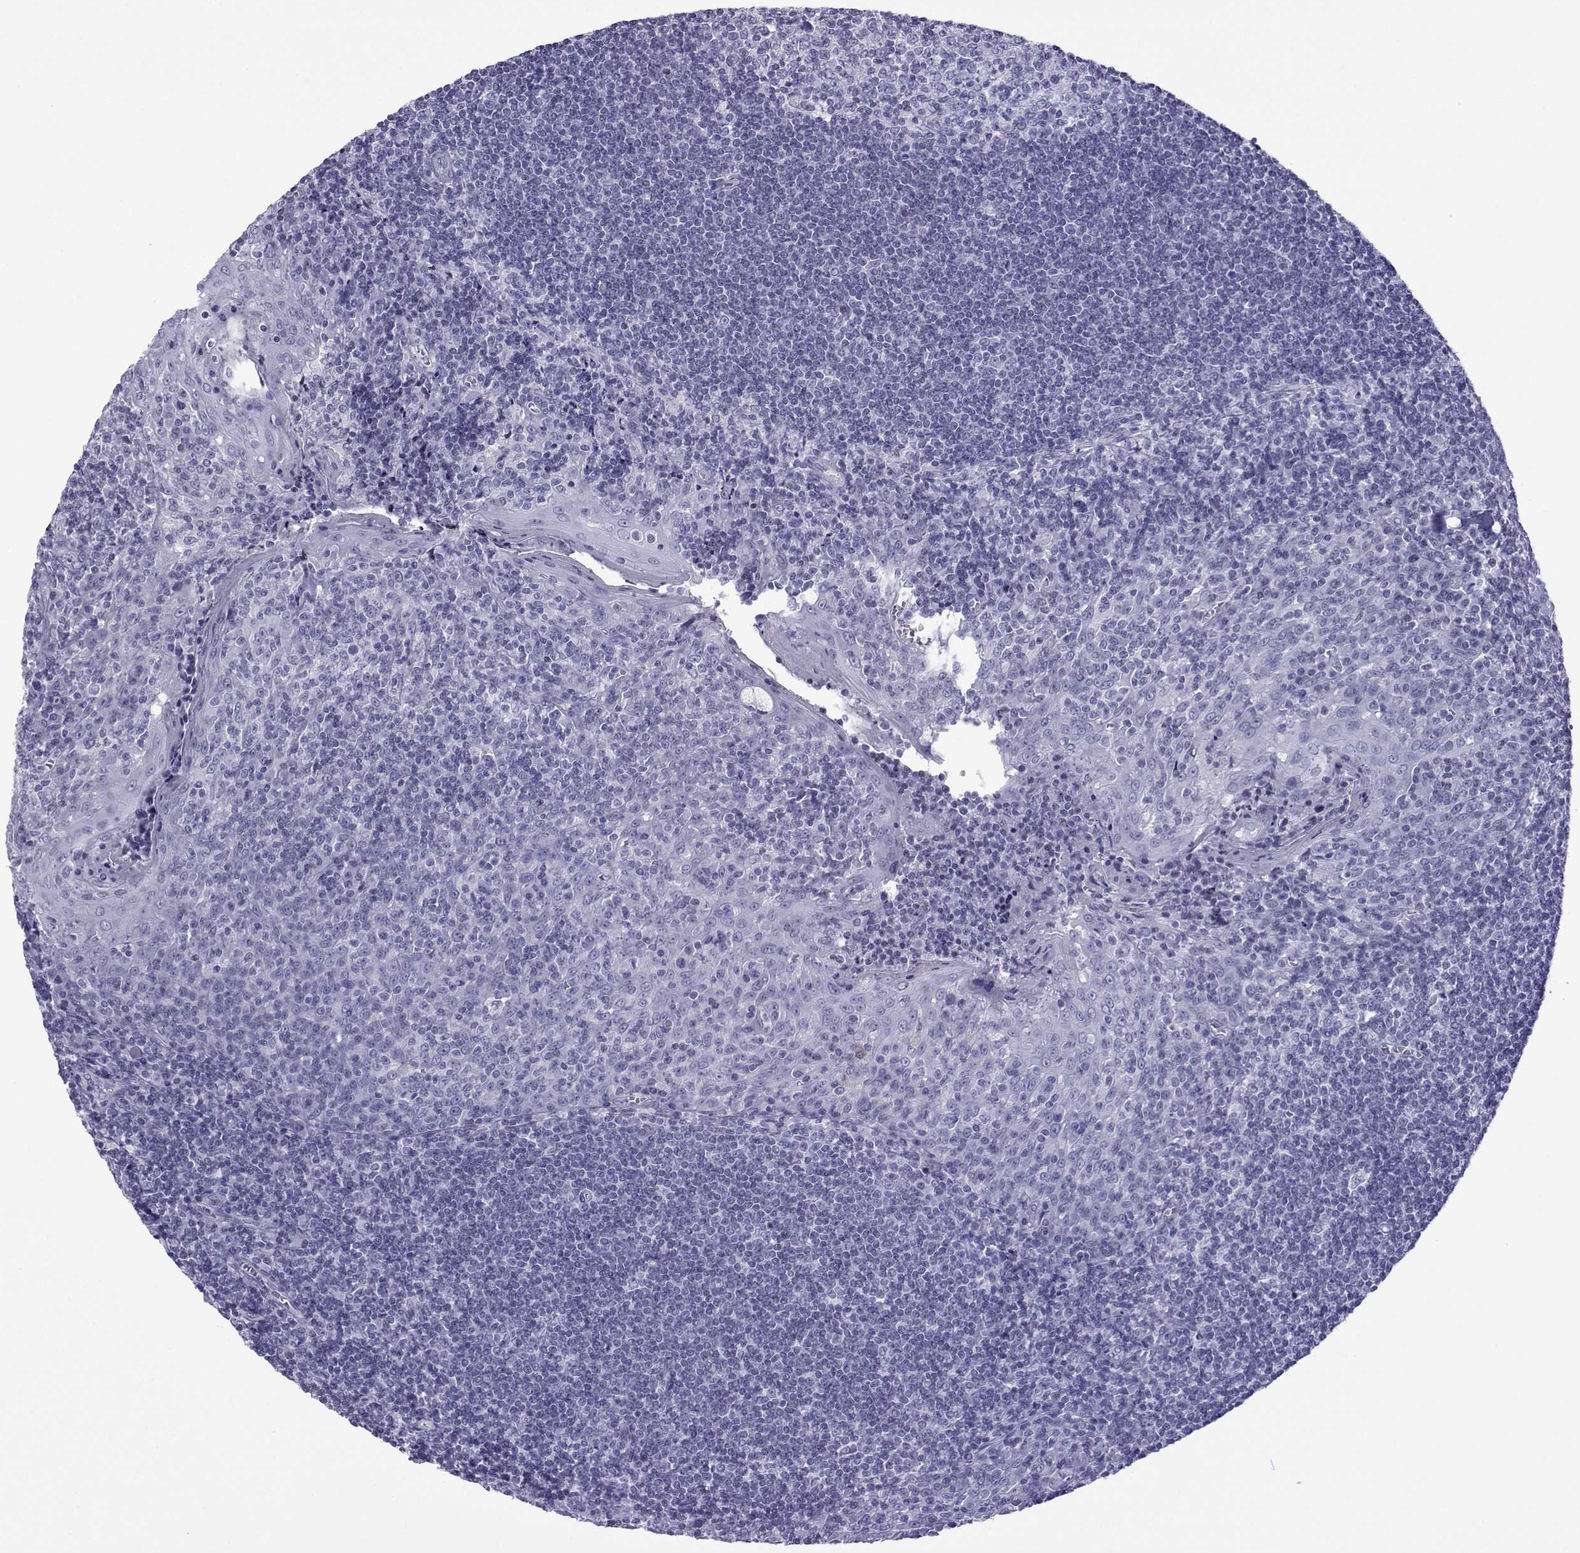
{"staining": {"intensity": "negative", "quantity": "none", "location": "none"}, "tissue": "tonsil", "cell_type": "Germinal center cells", "image_type": "normal", "snomed": [{"axis": "morphology", "description": "Normal tissue, NOS"}, {"axis": "topography", "description": "Tonsil"}], "caption": "DAB immunohistochemical staining of unremarkable tonsil demonstrates no significant expression in germinal center cells.", "gene": "SPANXA1", "patient": {"sex": "male", "age": 33}}